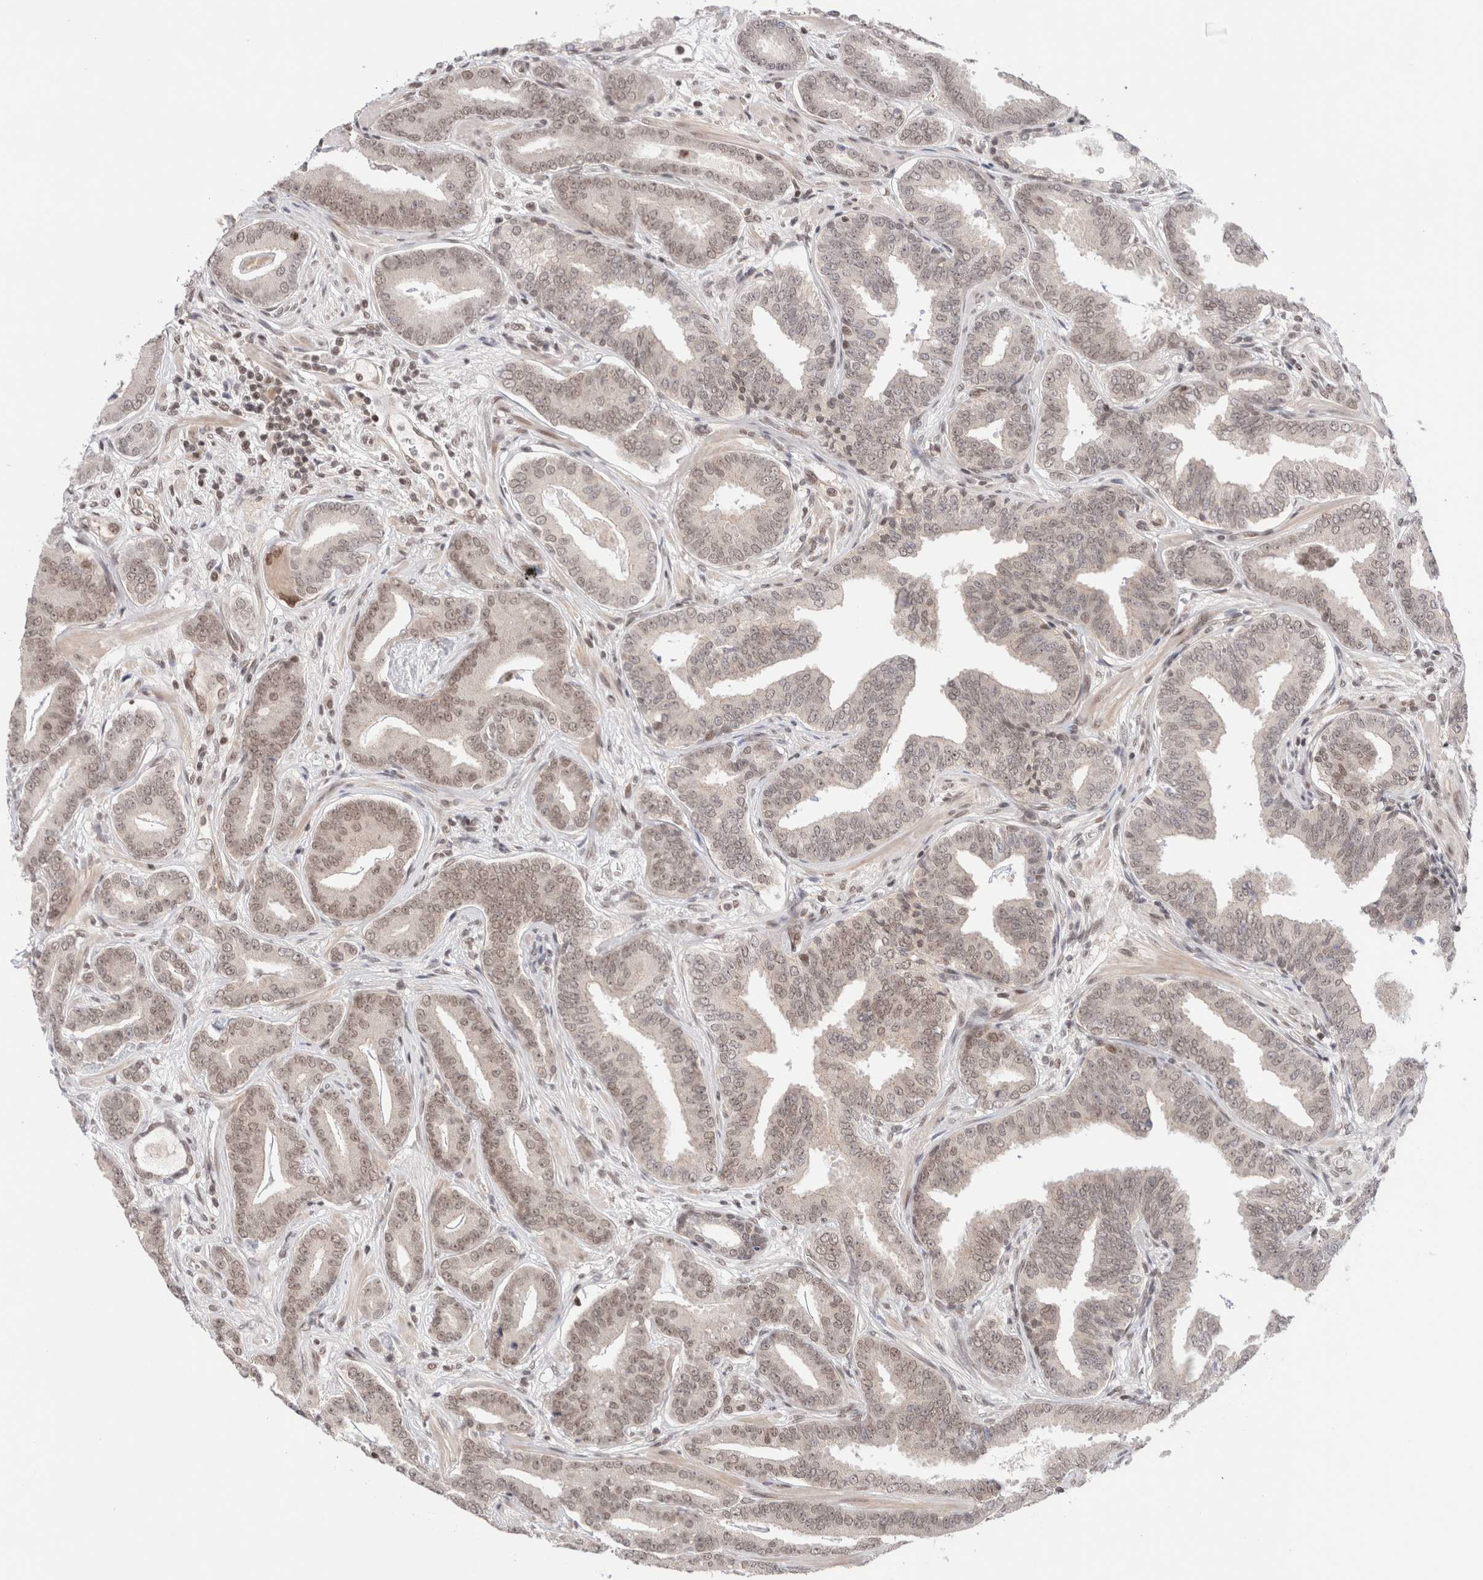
{"staining": {"intensity": "weak", "quantity": ">75%", "location": "nuclear"}, "tissue": "prostate cancer", "cell_type": "Tumor cells", "image_type": "cancer", "snomed": [{"axis": "morphology", "description": "Adenocarcinoma, Low grade"}, {"axis": "topography", "description": "Prostate"}], "caption": "DAB (3,3'-diaminobenzidine) immunohistochemical staining of prostate cancer (low-grade adenocarcinoma) demonstrates weak nuclear protein staining in approximately >75% of tumor cells.", "gene": "GATAD2A", "patient": {"sex": "male", "age": 62}}